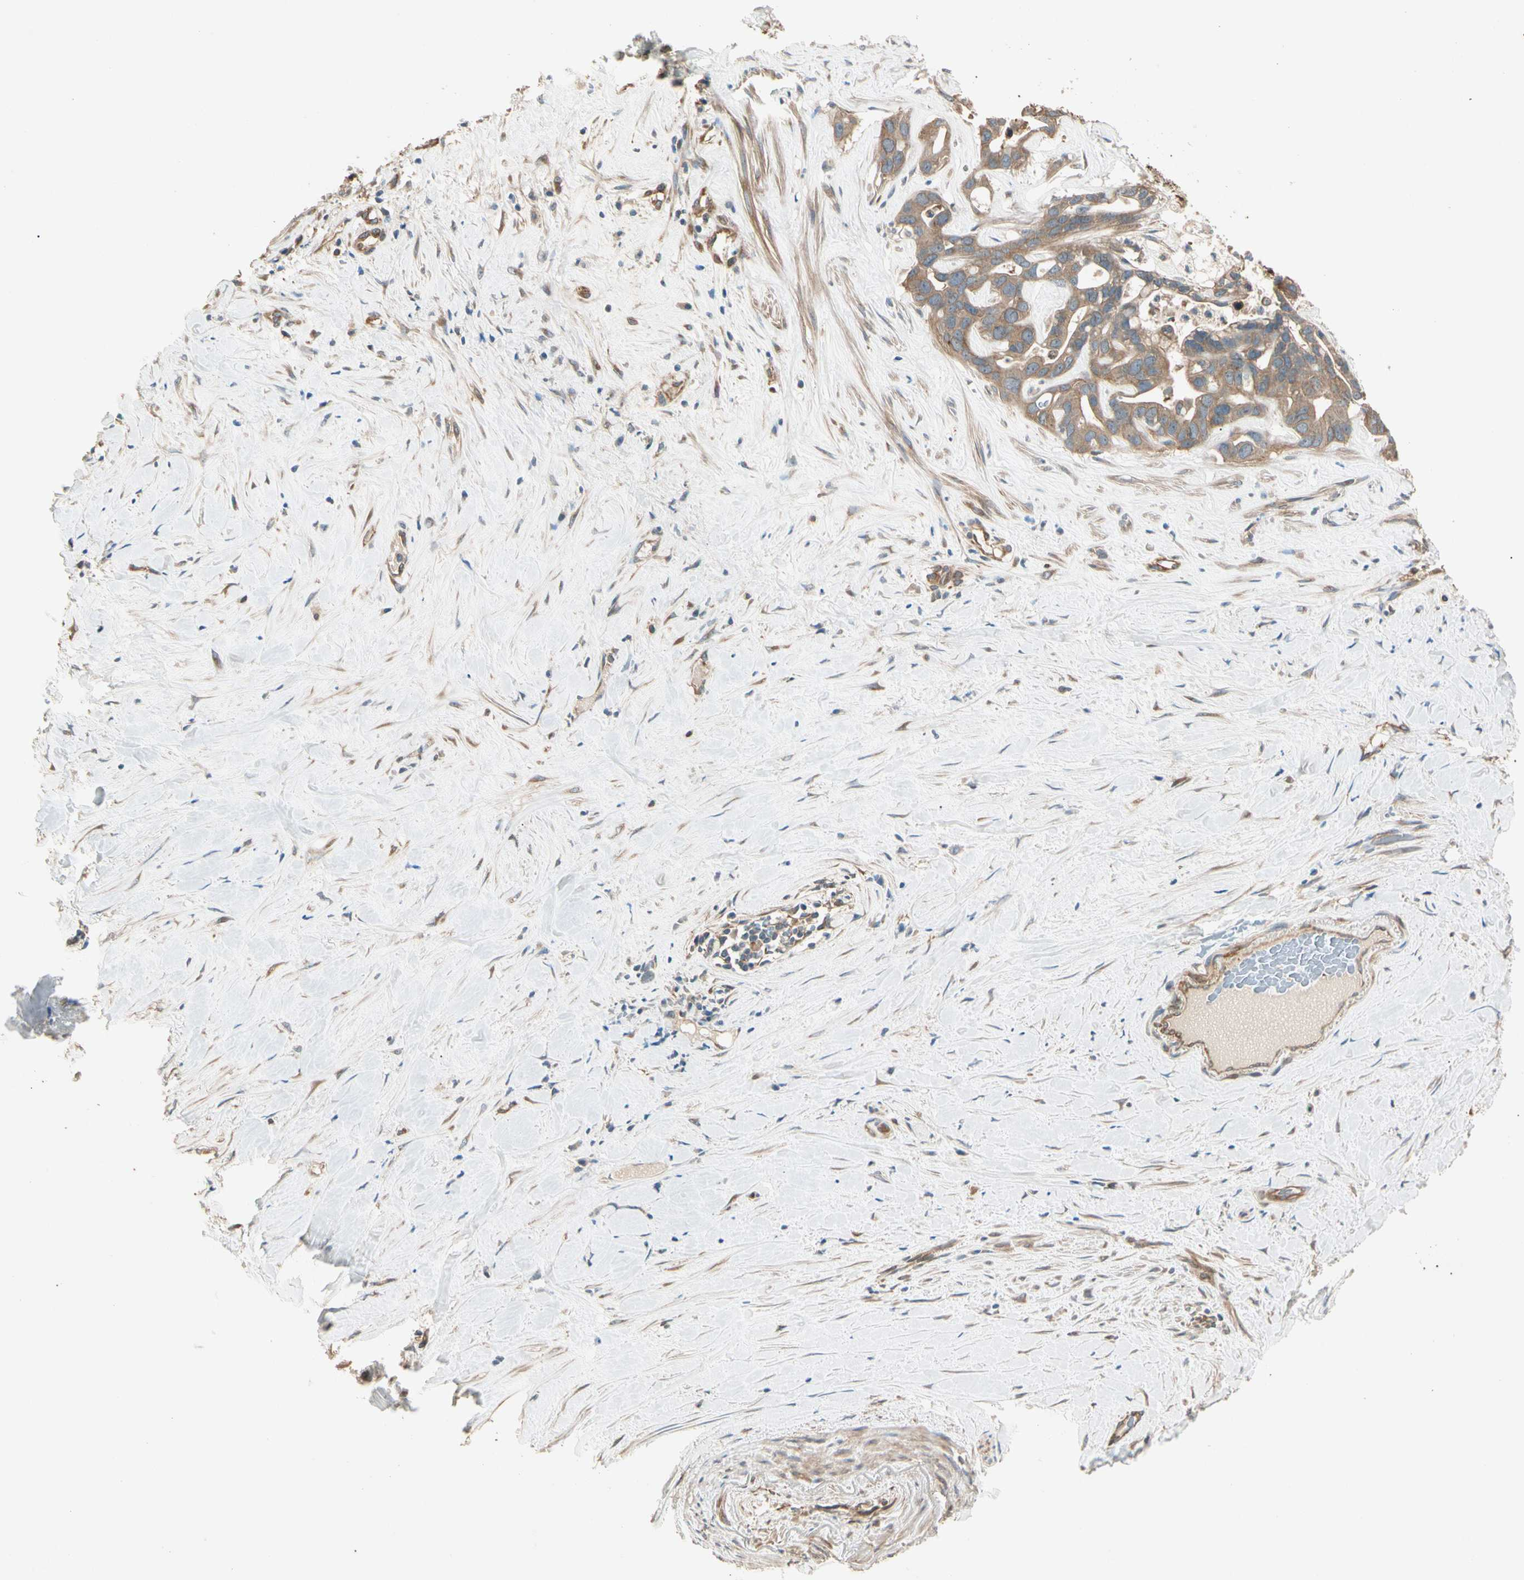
{"staining": {"intensity": "moderate", "quantity": ">75%", "location": "cytoplasmic/membranous"}, "tissue": "liver cancer", "cell_type": "Tumor cells", "image_type": "cancer", "snomed": [{"axis": "morphology", "description": "Cholangiocarcinoma"}, {"axis": "topography", "description": "Liver"}], "caption": "Immunohistochemistry staining of cholangiocarcinoma (liver), which reveals medium levels of moderate cytoplasmic/membranous staining in about >75% of tumor cells indicating moderate cytoplasmic/membranous protein positivity. The staining was performed using DAB (brown) for protein detection and nuclei were counterstained in hematoxylin (blue).", "gene": "ROCK2", "patient": {"sex": "female", "age": 65}}